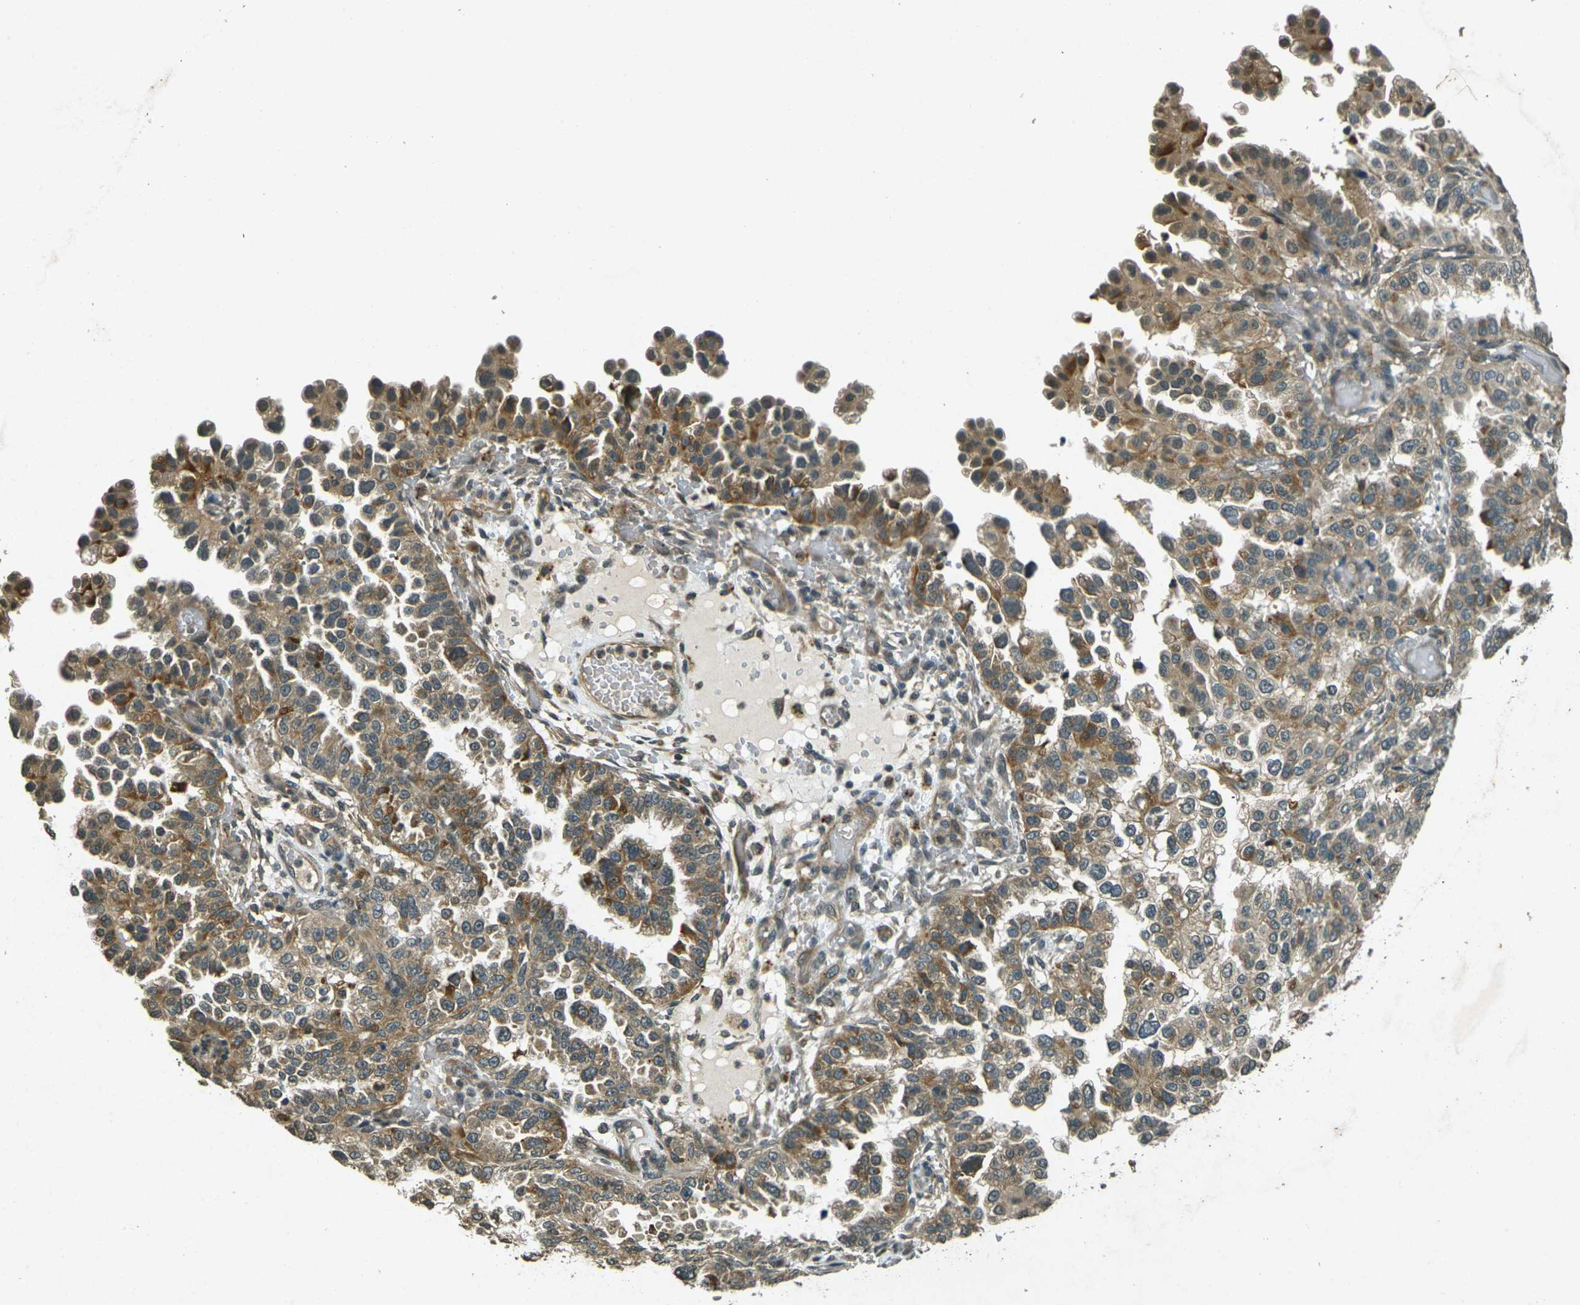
{"staining": {"intensity": "moderate", "quantity": ">75%", "location": "cytoplasmic/membranous"}, "tissue": "endometrial cancer", "cell_type": "Tumor cells", "image_type": "cancer", "snomed": [{"axis": "morphology", "description": "Adenocarcinoma, NOS"}, {"axis": "topography", "description": "Endometrium"}], "caption": "High-power microscopy captured an IHC micrograph of endometrial adenocarcinoma, revealing moderate cytoplasmic/membranous expression in approximately >75% of tumor cells. (Brightfield microscopy of DAB IHC at high magnification).", "gene": "PDE2A", "patient": {"sex": "female", "age": 85}}